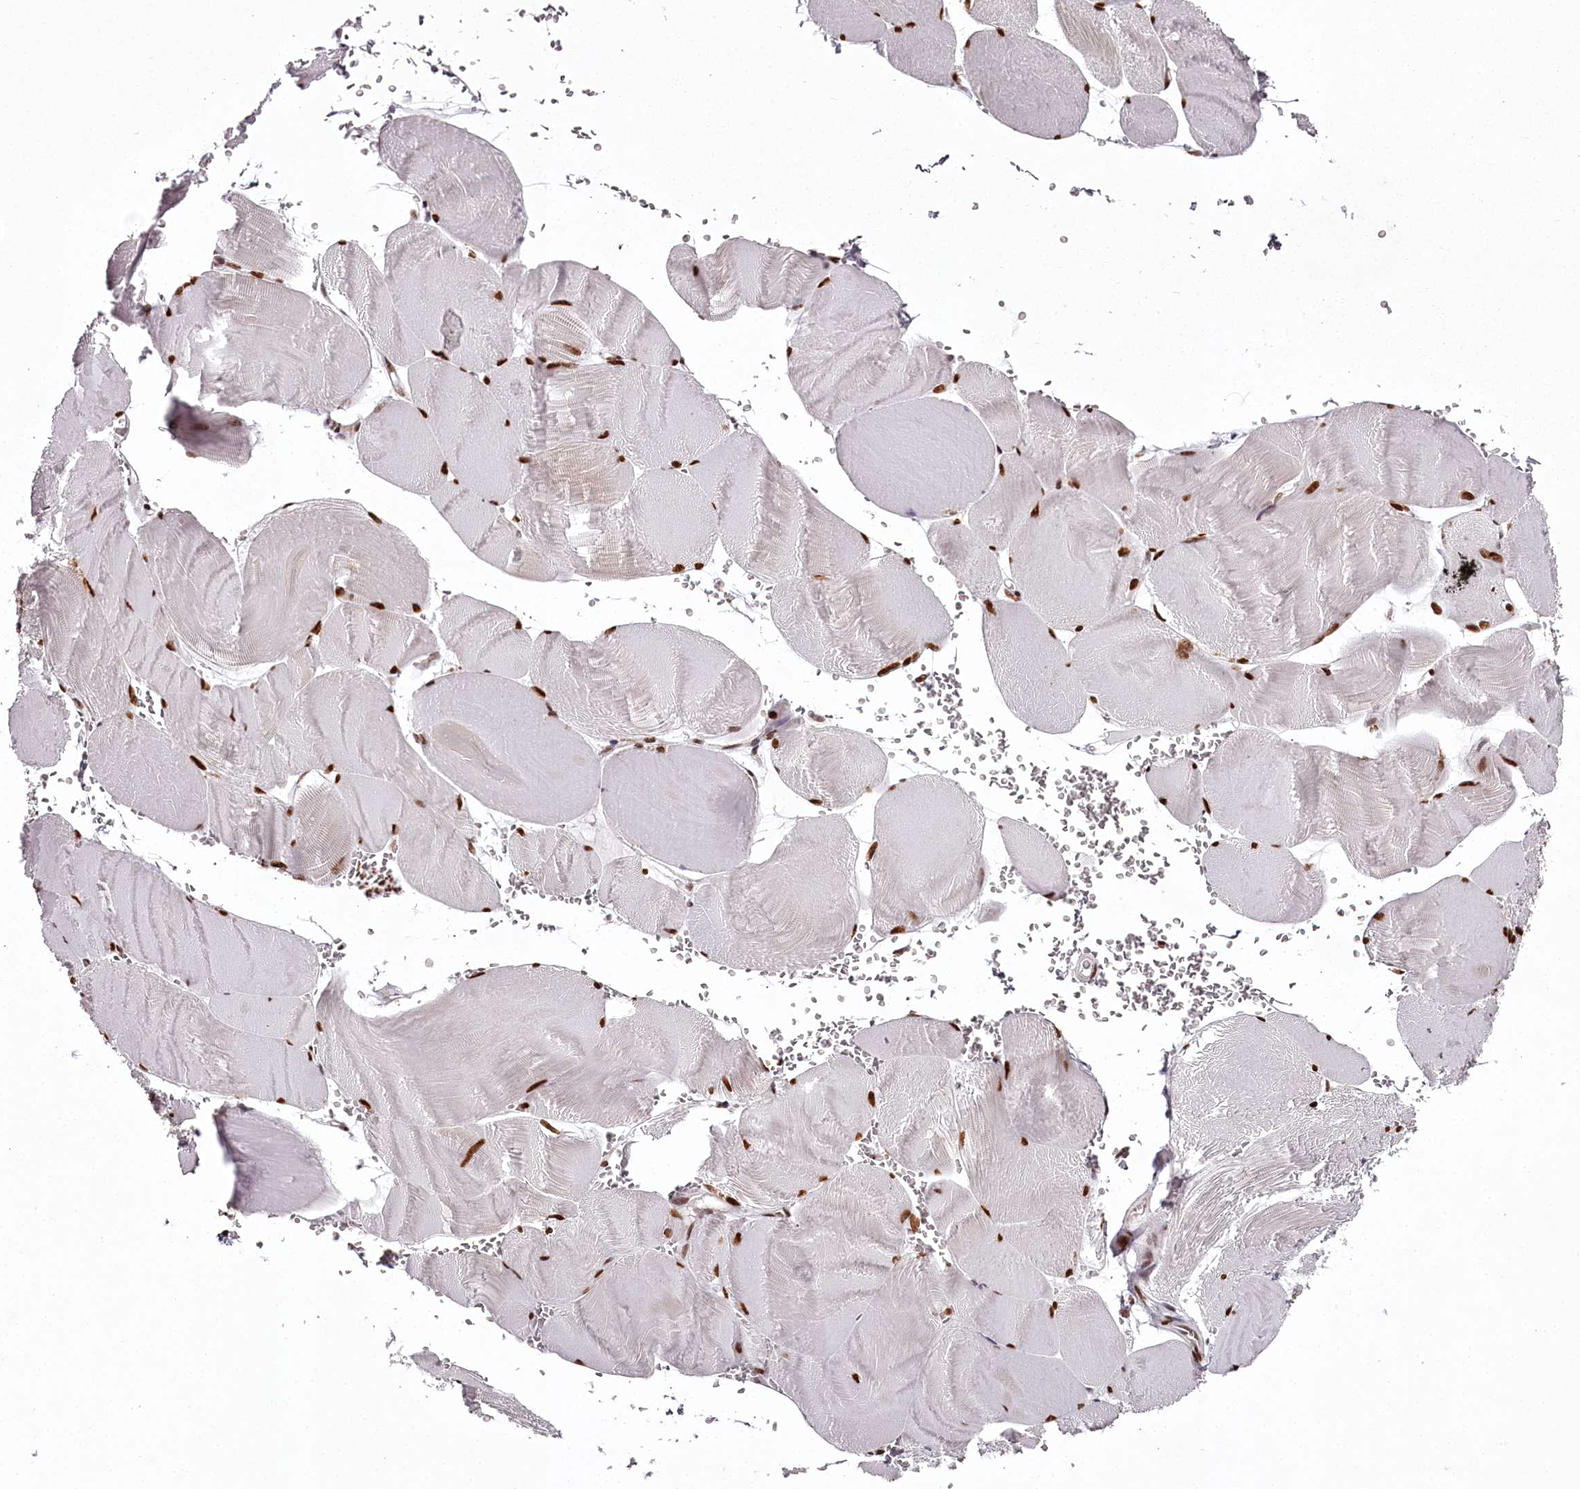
{"staining": {"intensity": "strong", "quantity": ">75%", "location": "nuclear"}, "tissue": "skeletal muscle", "cell_type": "Myocytes", "image_type": "normal", "snomed": [{"axis": "morphology", "description": "Normal tissue, NOS"}, {"axis": "morphology", "description": "Basal cell carcinoma"}, {"axis": "topography", "description": "Skeletal muscle"}], "caption": "About >75% of myocytes in normal human skeletal muscle exhibit strong nuclear protein positivity as visualized by brown immunohistochemical staining.", "gene": "PSPC1", "patient": {"sex": "female", "age": 64}}